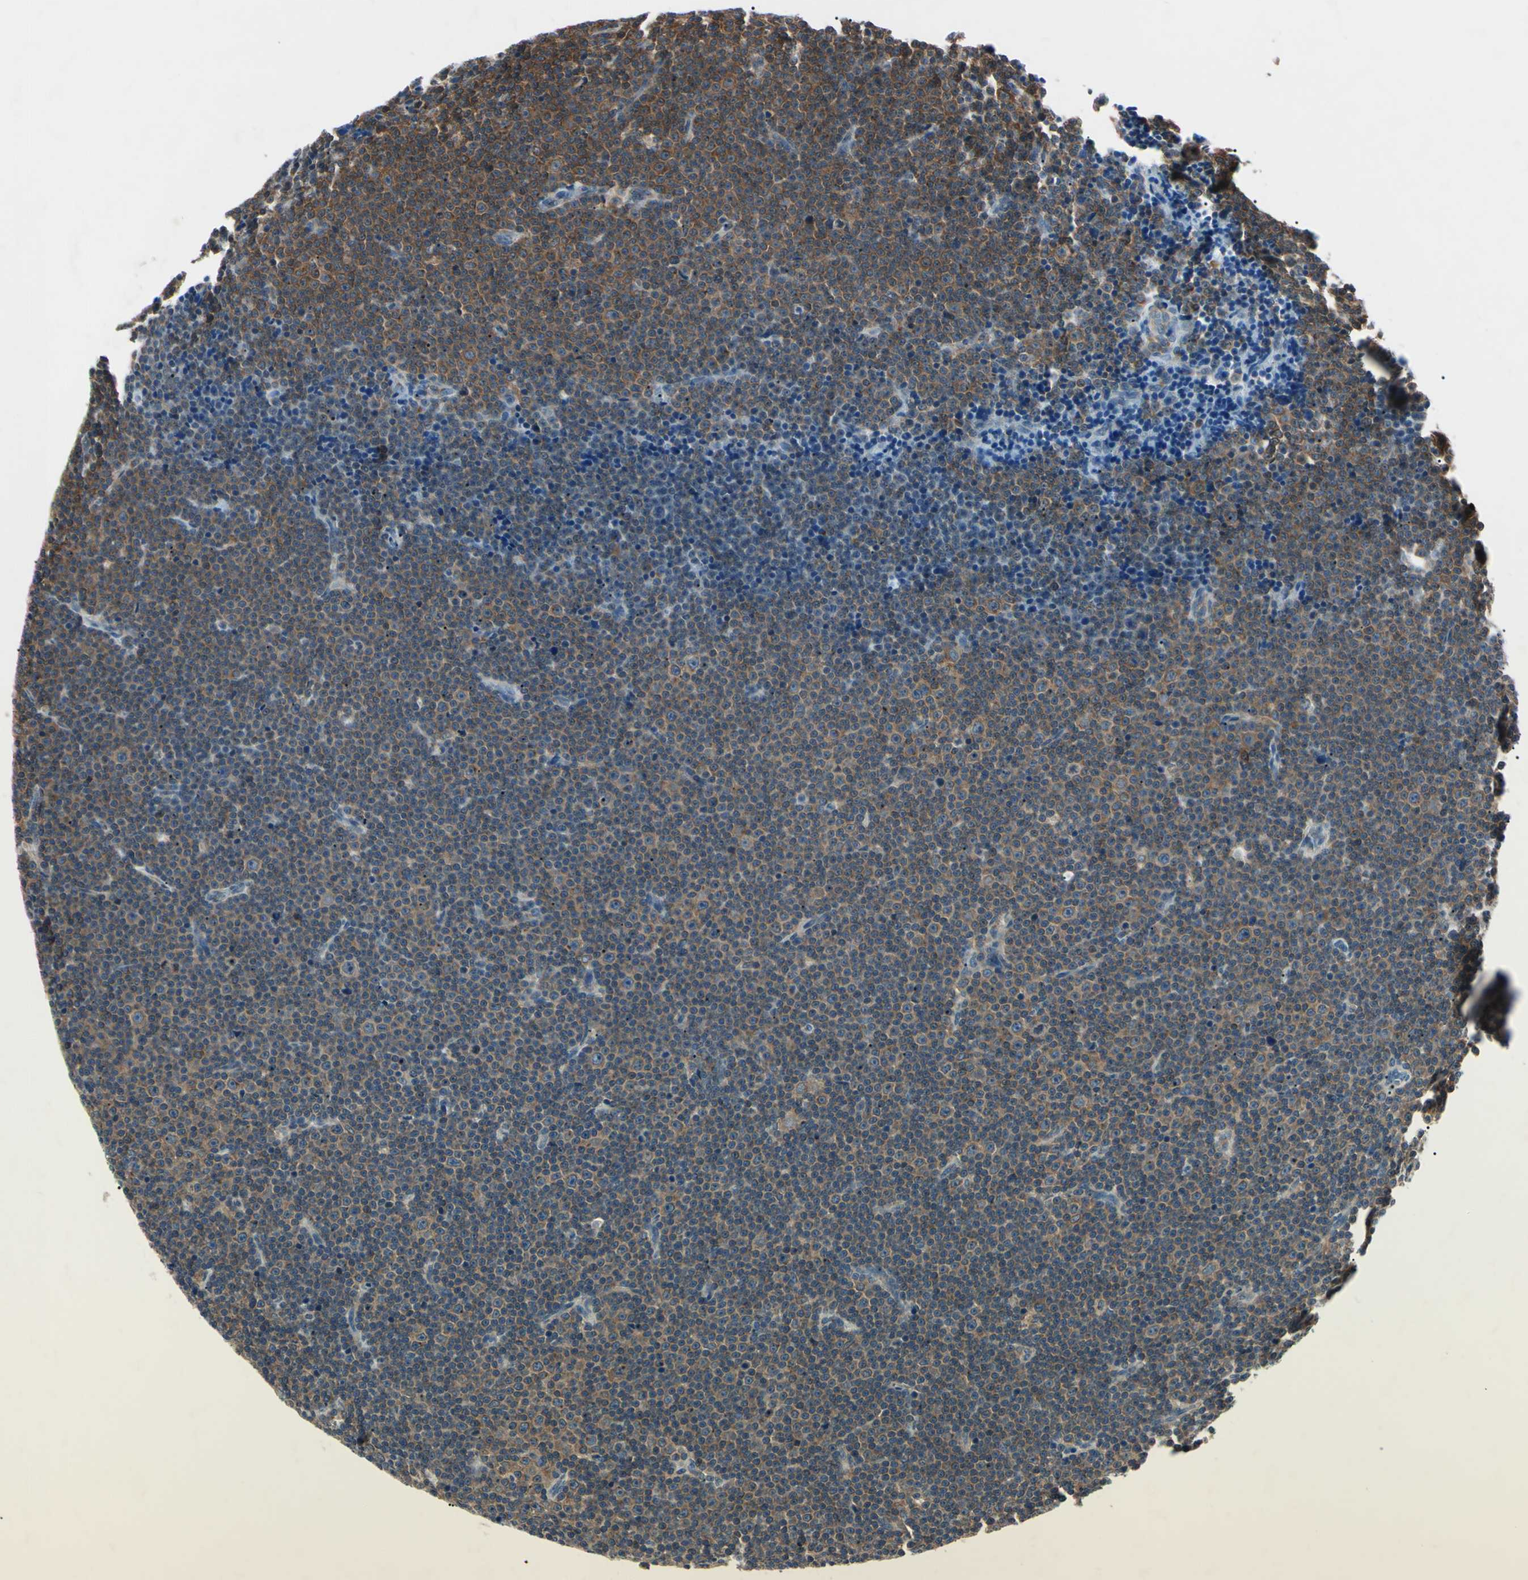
{"staining": {"intensity": "moderate", "quantity": "25%-75%", "location": "cytoplasmic/membranous"}, "tissue": "lymphoma", "cell_type": "Tumor cells", "image_type": "cancer", "snomed": [{"axis": "morphology", "description": "Malignant lymphoma, non-Hodgkin's type, Low grade"}, {"axis": "topography", "description": "Lymph node"}], "caption": "Lymphoma stained with a brown dye exhibits moderate cytoplasmic/membranous positive staining in about 25%-75% of tumor cells.", "gene": "MAPRE1", "patient": {"sex": "female", "age": 67}}